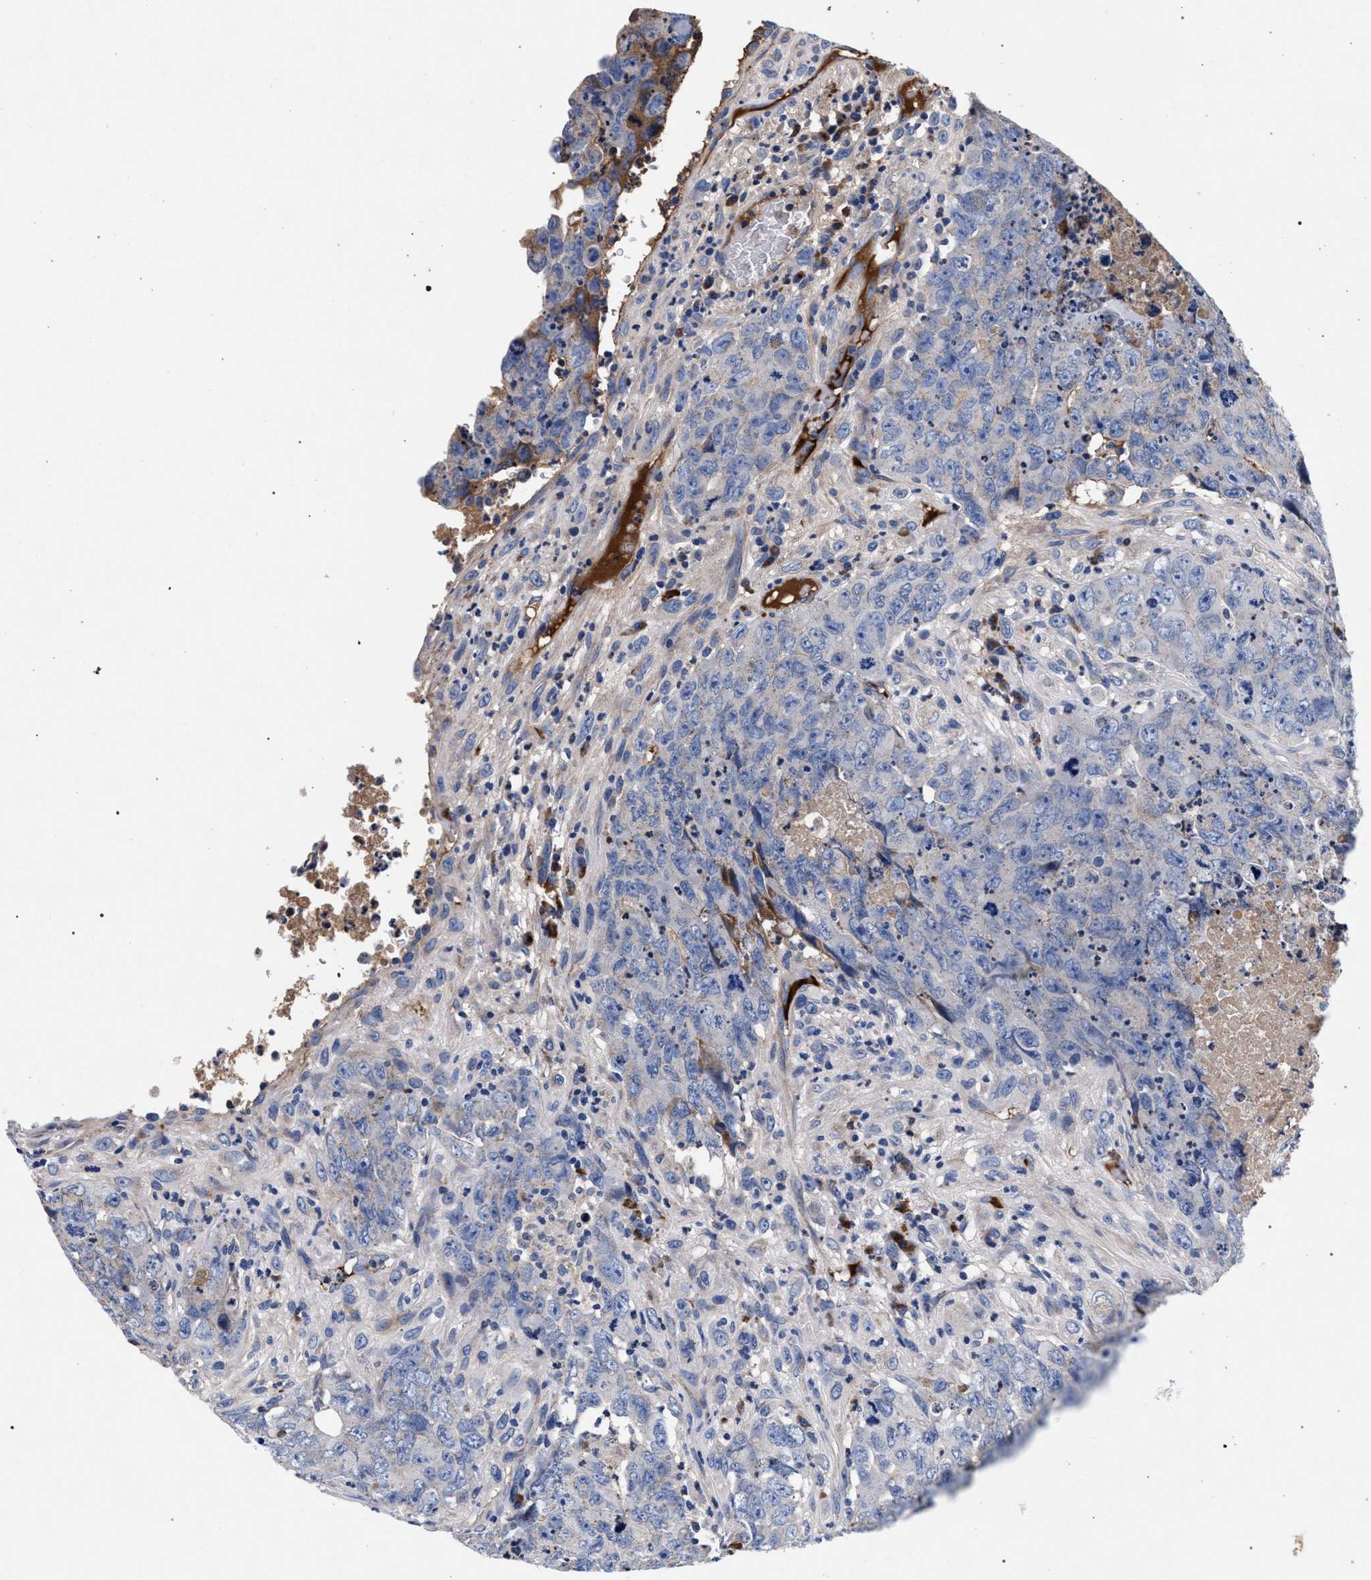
{"staining": {"intensity": "negative", "quantity": "none", "location": "none"}, "tissue": "testis cancer", "cell_type": "Tumor cells", "image_type": "cancer", "snomed": [{"axis": "morphology", "description": "Carcinoma, Embryonal, NOS"}, {"axis": "topography", "description": "Testis"}], "caption": "Tumor cells show no significant staining in testis cancer (embryonal carcinoma).", "gene": "ACOX1", "patient": {"sex": "male", "age": 32}}